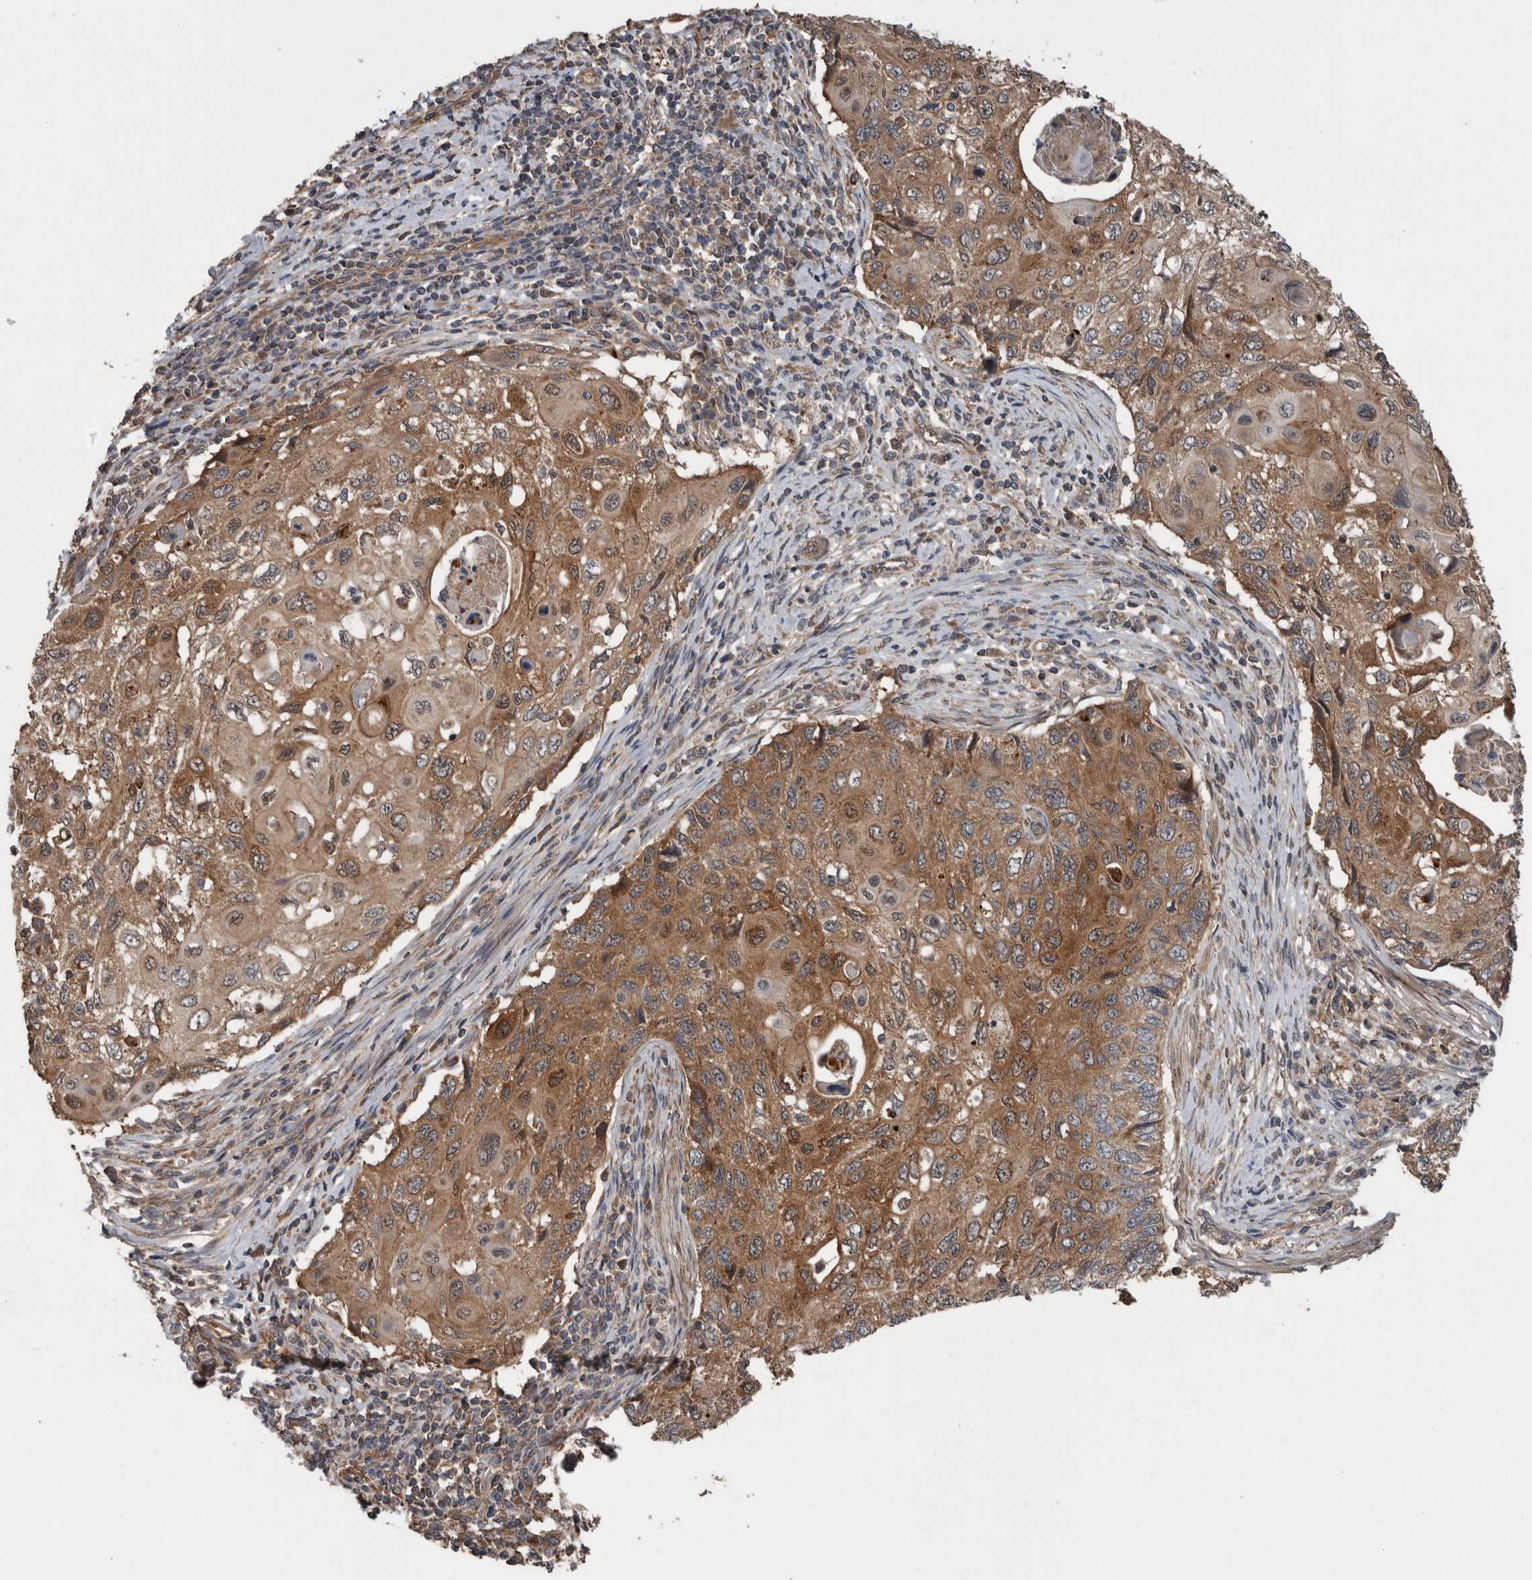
{"staining": {"intensity": "moderate", "quantity": ">75%", "location": "cytoplasmic/membranous"}, "tissue": "cervical cancer", "cell_type": "Tumor cells", "image_type": "cancer", "snomed": [{"axis": "morphology", "description": "Squamous cell carcinoma, NOS"}, {"axis": "topography", "description": "Cervix"}], "caption": "Moderate cytoplasmic/membranous staining is appreciated in about >75% of tumor cells in cervical cancer (squamous cell carcinoma).", "gene": "RIOK3", "patient": {"sex": "female", "age": 70}}